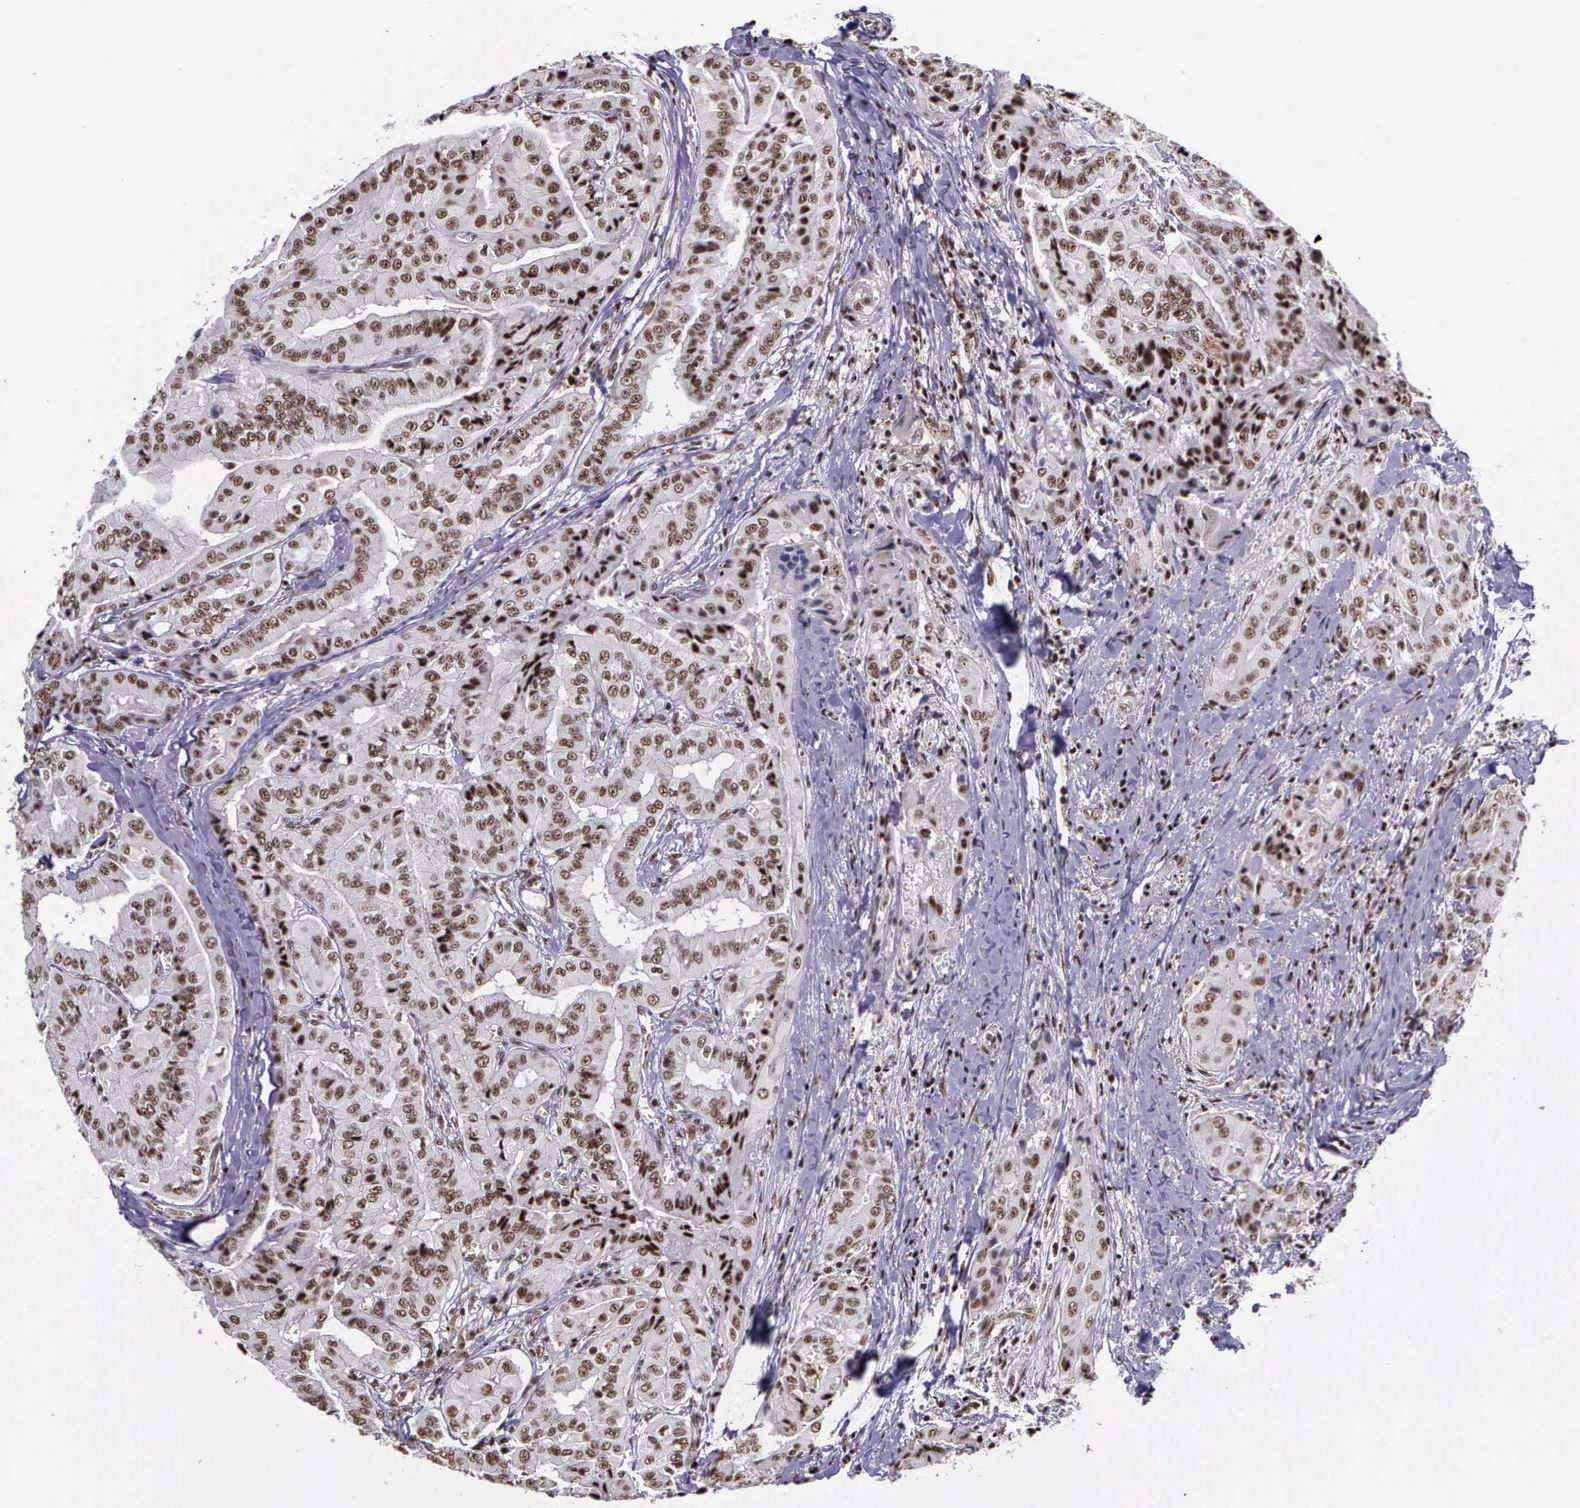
{"staining": {"intensity": "moderate", "quantity": ">75%", "location": "nuclear"}, "tissue": "thyroid cancer", "cell_type": "Tumor cells", "image_type": "cancer", "snomed": [{"axis": "morphology", "description": "Papillary adenocarcinoma, NOS"}, {"axis": "topography", "description": "Thyroid gland"}], "caption": "An immunohistochemistry histopathology image of neoplastic tissue is shown. Protein staining in brown highlights moderate nuclear positivity in papillary adenocarcinoma (thyroid) within tumor cells.", "gene": "FAM47A", "patient": {"sex": "female", "age": 71}}